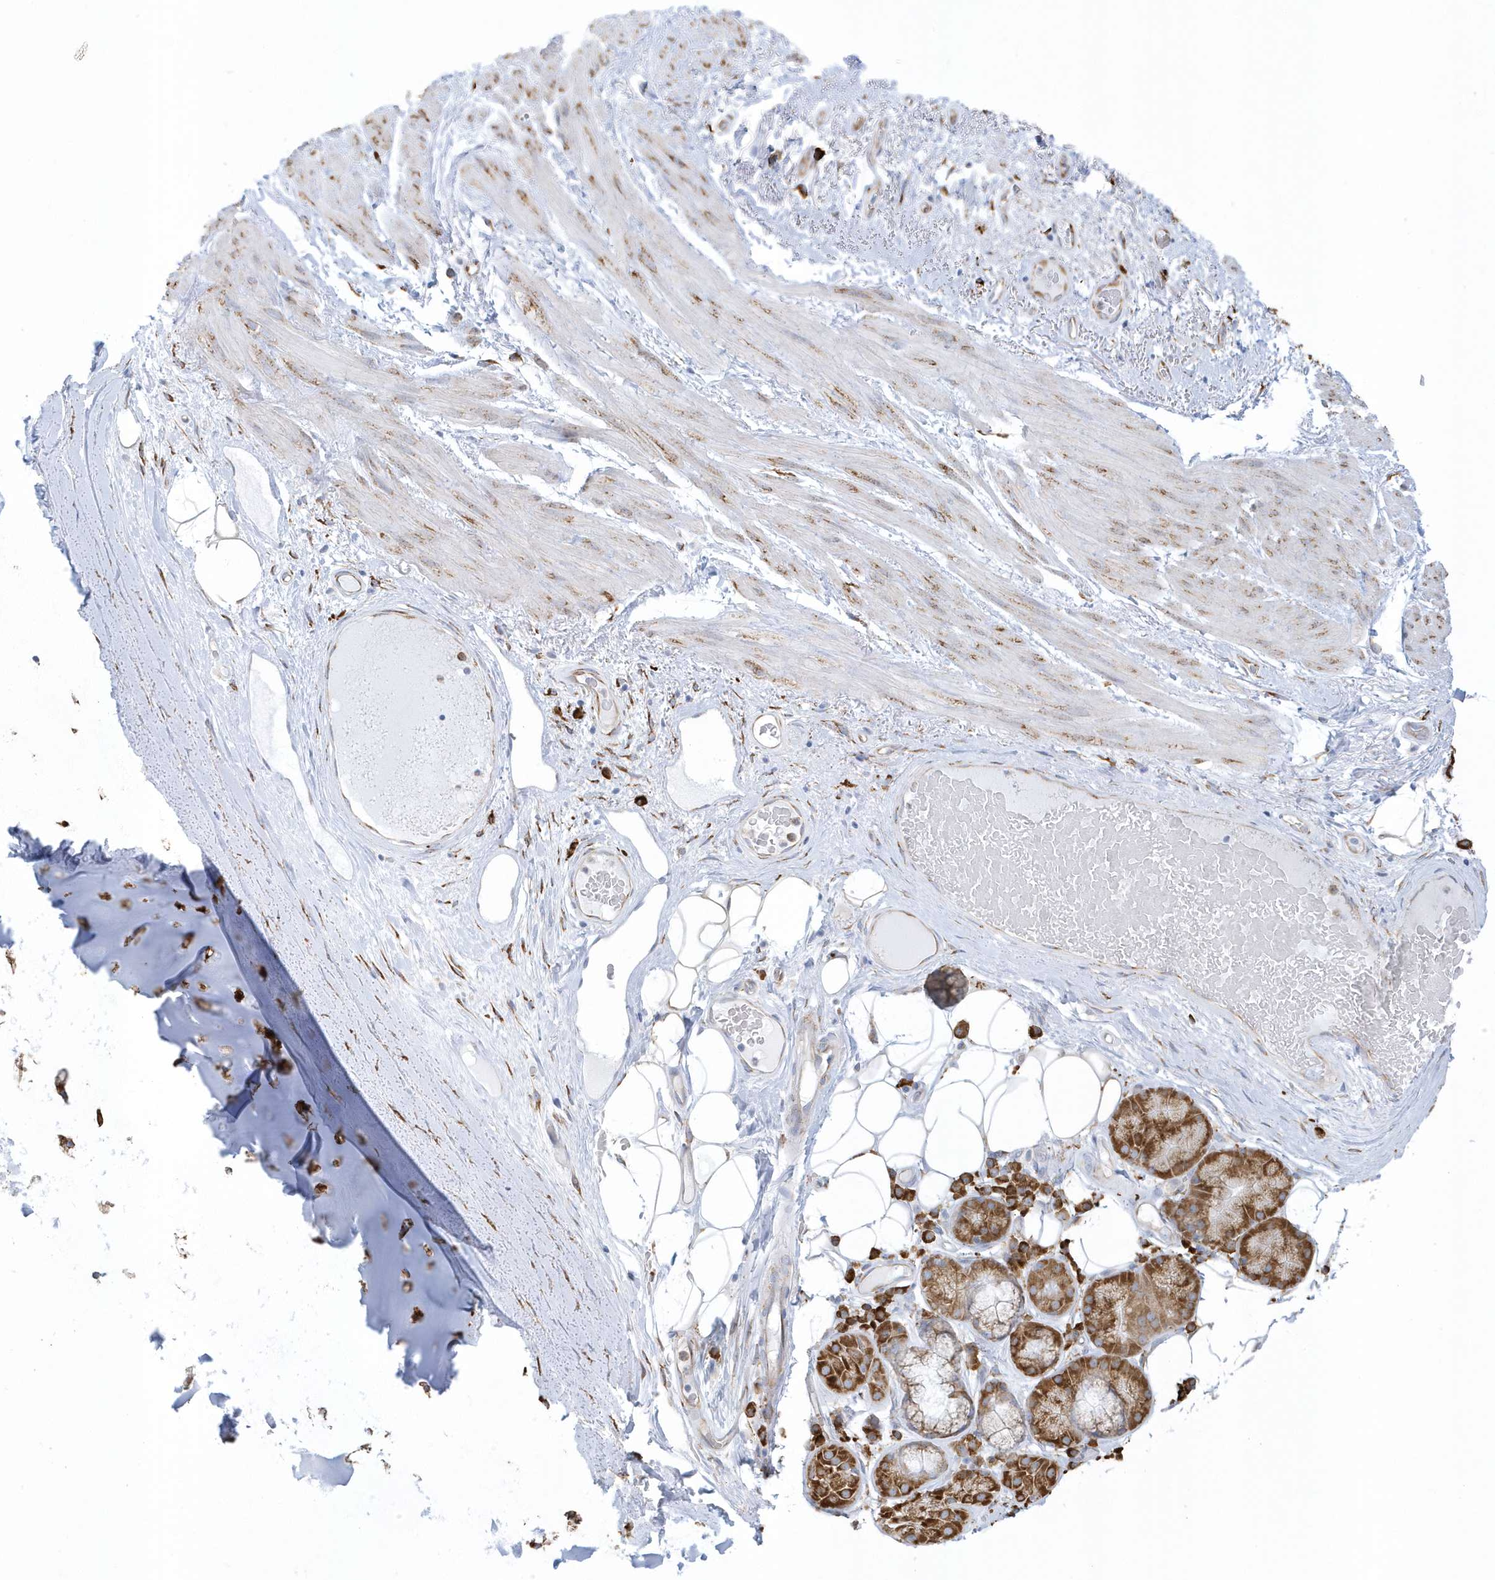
{"staining": {"intensity": "weak", "quantity": "25%-75%", "location": "cytoplasmic/membranous"}, "tissue": "adipose tissue", "cell_type": "Adipocytes", "image_type": "normal", "snomed": [{"axis": "morphology", "description": "Normal tissue, NOS"}, {"axis": "morphology", "description": "Squamous cell carcinoma, NOS"}, {"axis": "topography", "description": "Lymph node"}, {"axis": "topography", "description": "Bronchus"}, {"axis": "topography", "description": "Lung"}], "caption": "Adipose tissue stained with DAB immunohistochemistry (IHC) exhibits low levels of weak cytoplasmic/membranous positivity in about 25%-75% of adipocytes.", "gene": "DCAF1", "patient": {"sex": "male", "age": 66}}